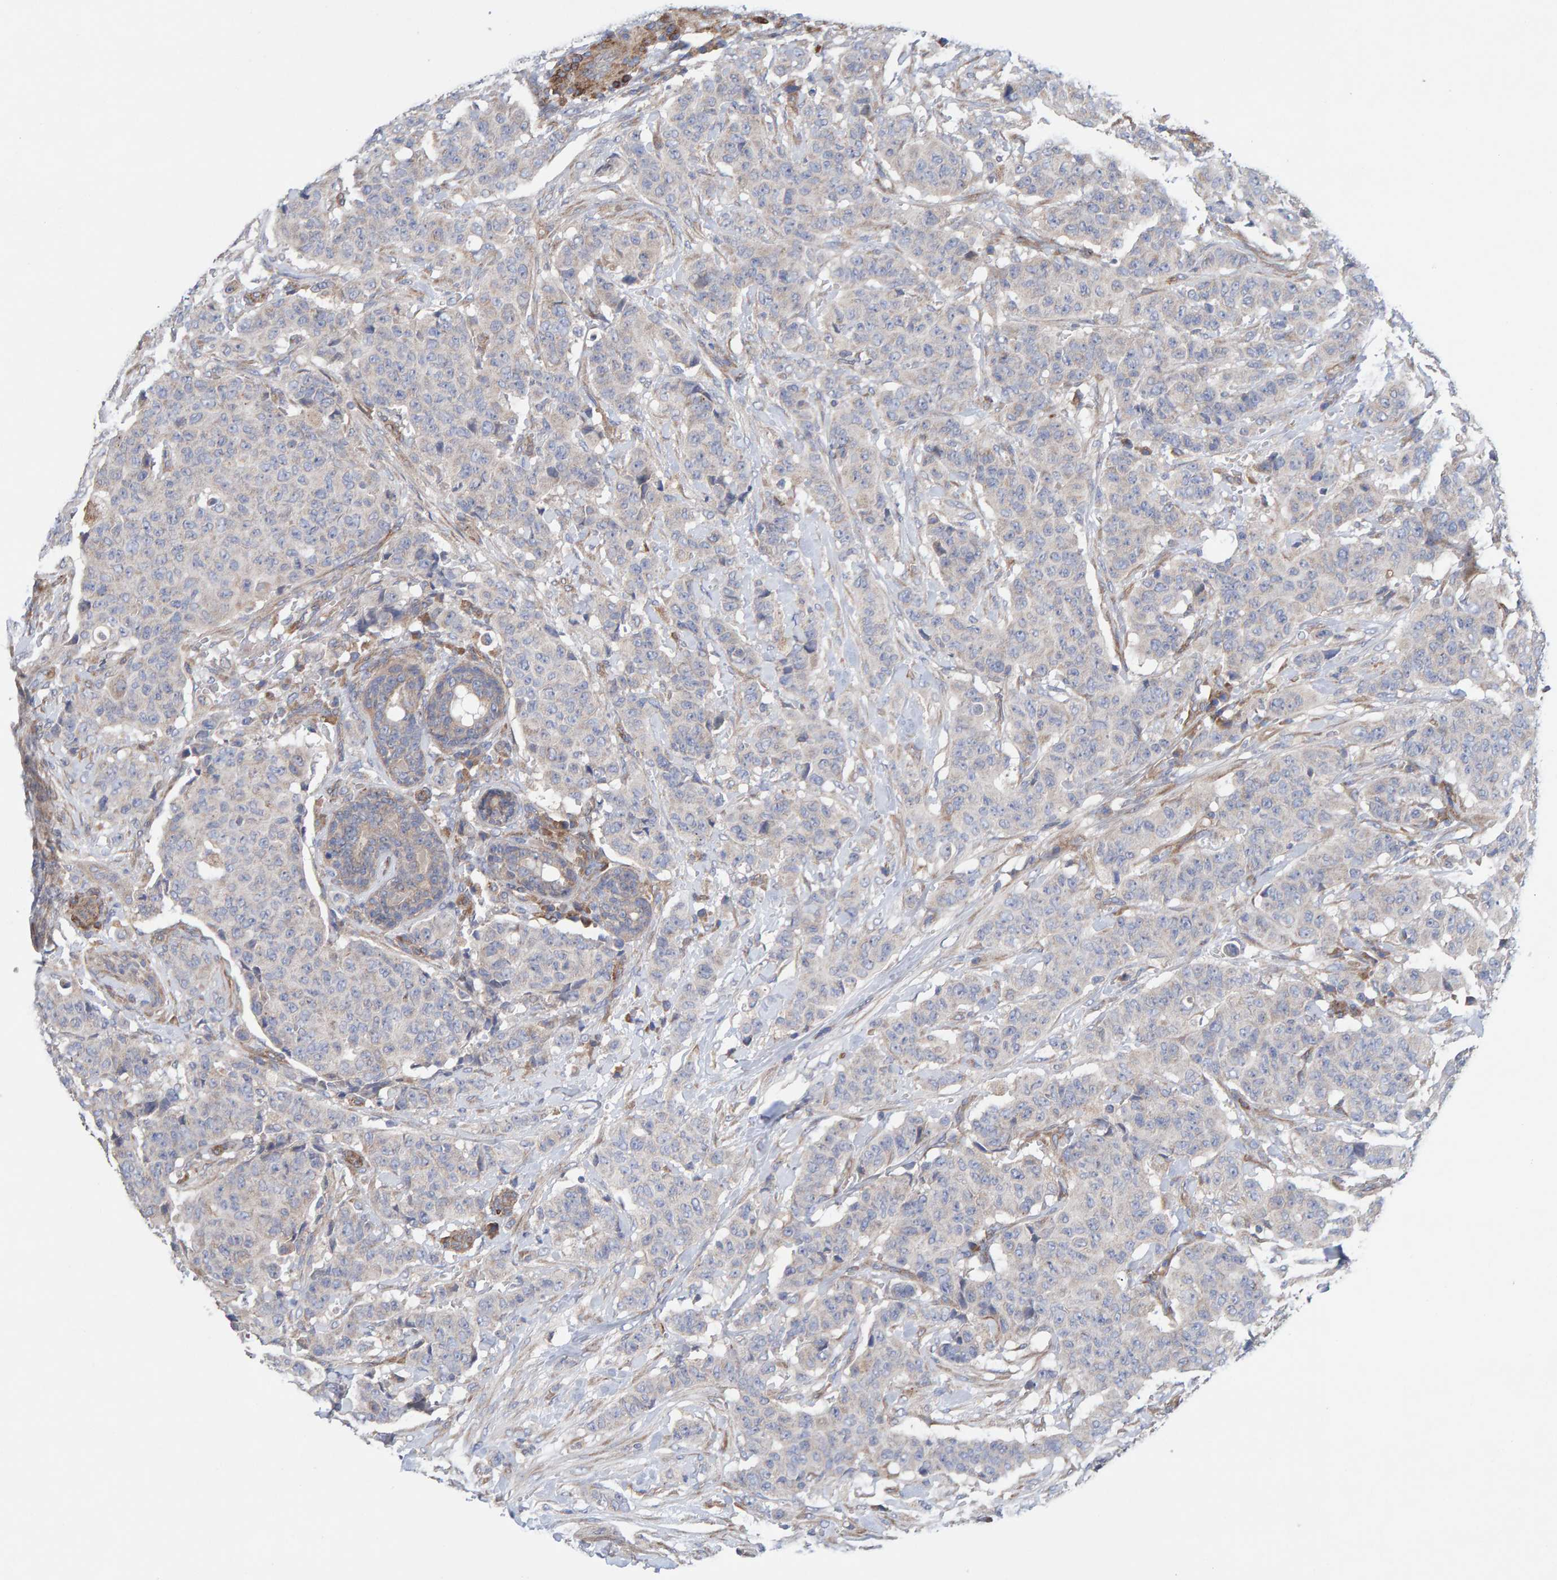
{"staining": {"intensity": "weak", "quantity": "<25%", "location": "cytoplasmic/membranous"}, "tissue": "breast cancer", "cell_type": "Tumor cells", "image_type": "cancer", "snomed": [{"axis": "morphology", "description": "Normal tissue, NOS"}, {"axis": "morphology", "description": "Duct carcinoma"}, {"axis": "topography", "description": "Breast"}], "caption": "Immunohistochemistry (IHC) of breast cancer exhibits no expression in tumor cells.", "gene": "CDK5RAP3", "patient": {"sex": "female", "age": 40}}